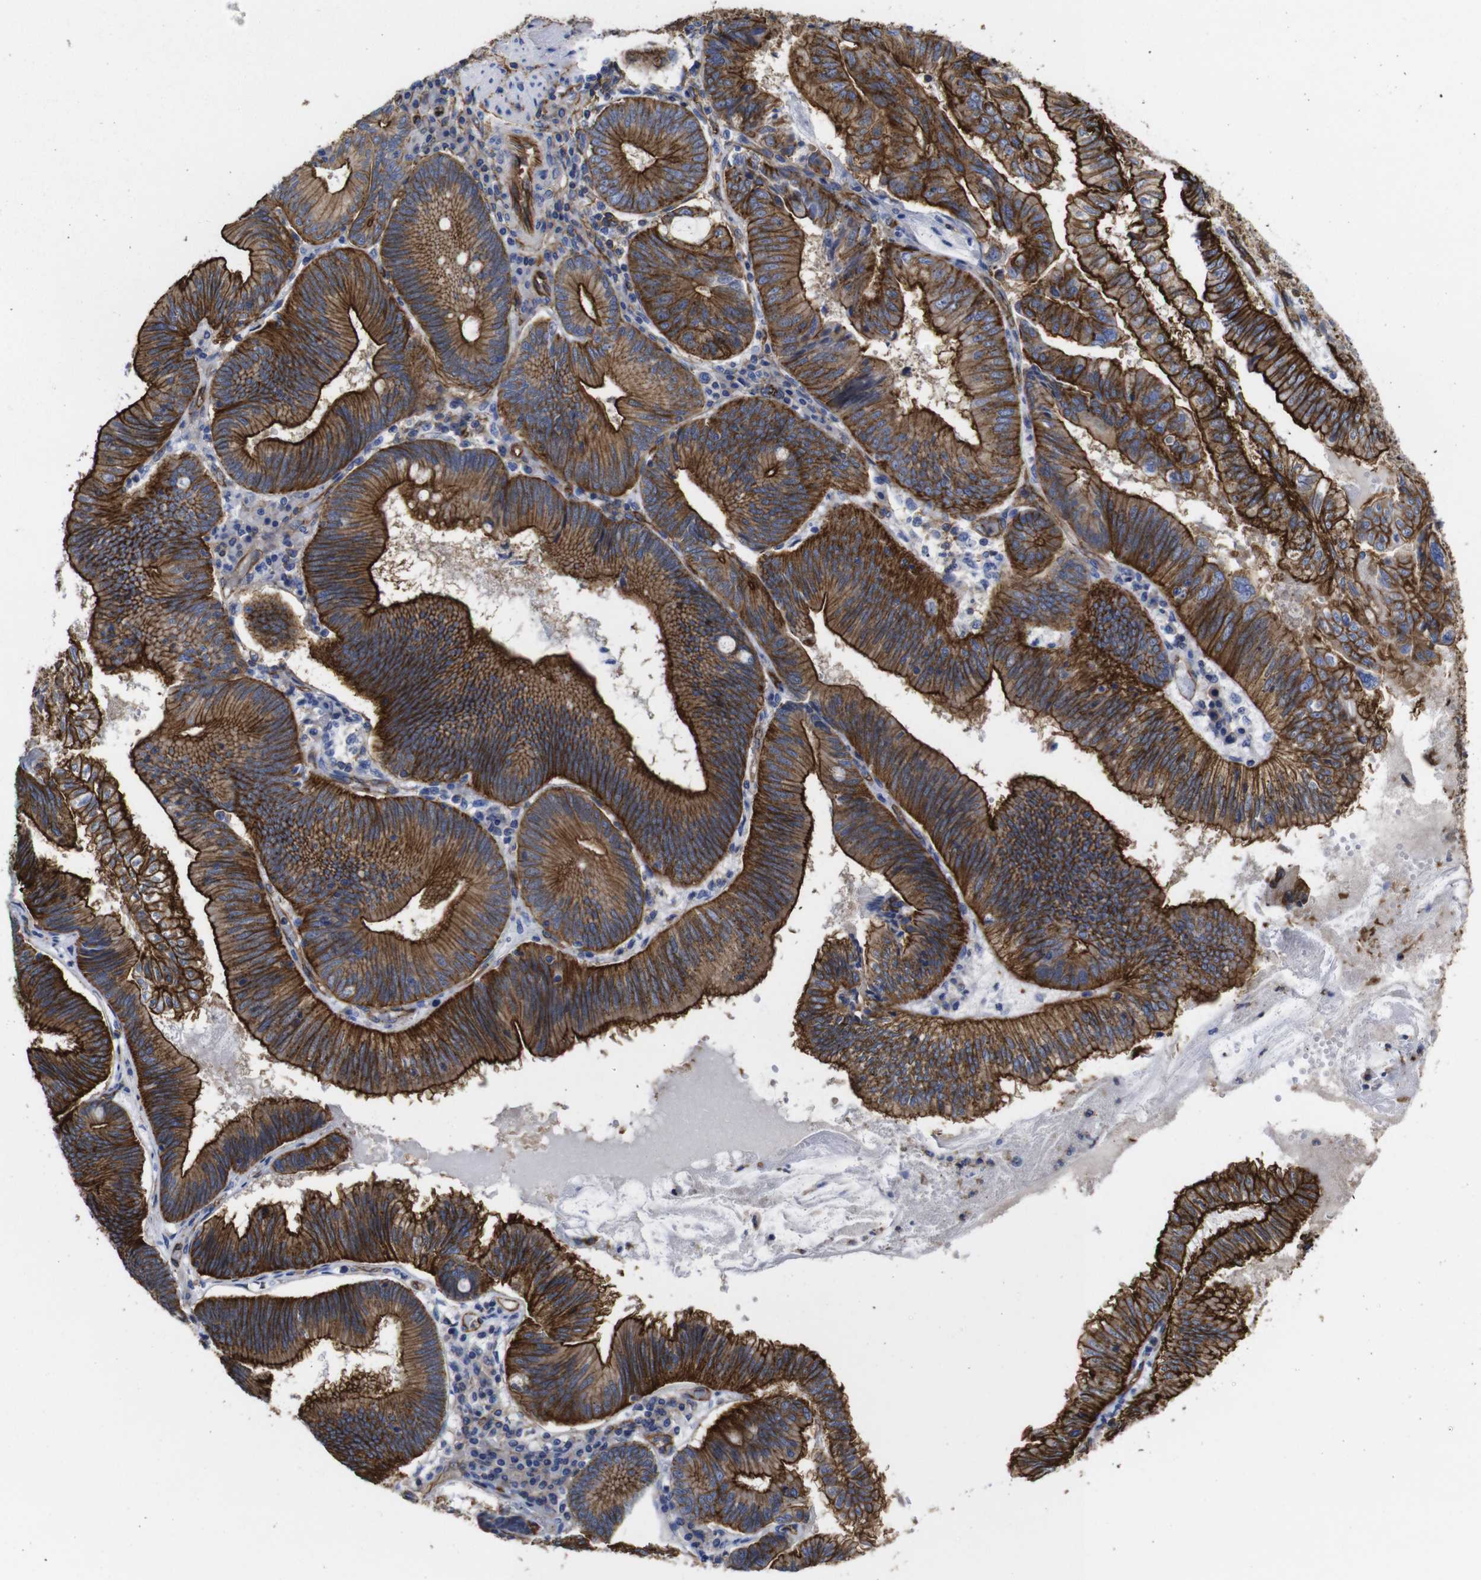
{"staining": {"intensity": "strong", "quantity": ">75%", "location": "cytoplasmic/membranous"}, "tissue": "pancreatic cancer", "cell_type": "Tumor cells", "image_type": "cancer", "snomed": [{"axis": "morphology", "description": "Adenocarcinoma, NOS"}, {"axis": "topography", "description": "Pancreas"}], "caption": "Strong cytoplasmic/membranous expression is present in about >75% of tumor cells in pancreatic cancer.", "gene": "SPTBN1", "patient": {"sex": "male", "age": 82}}